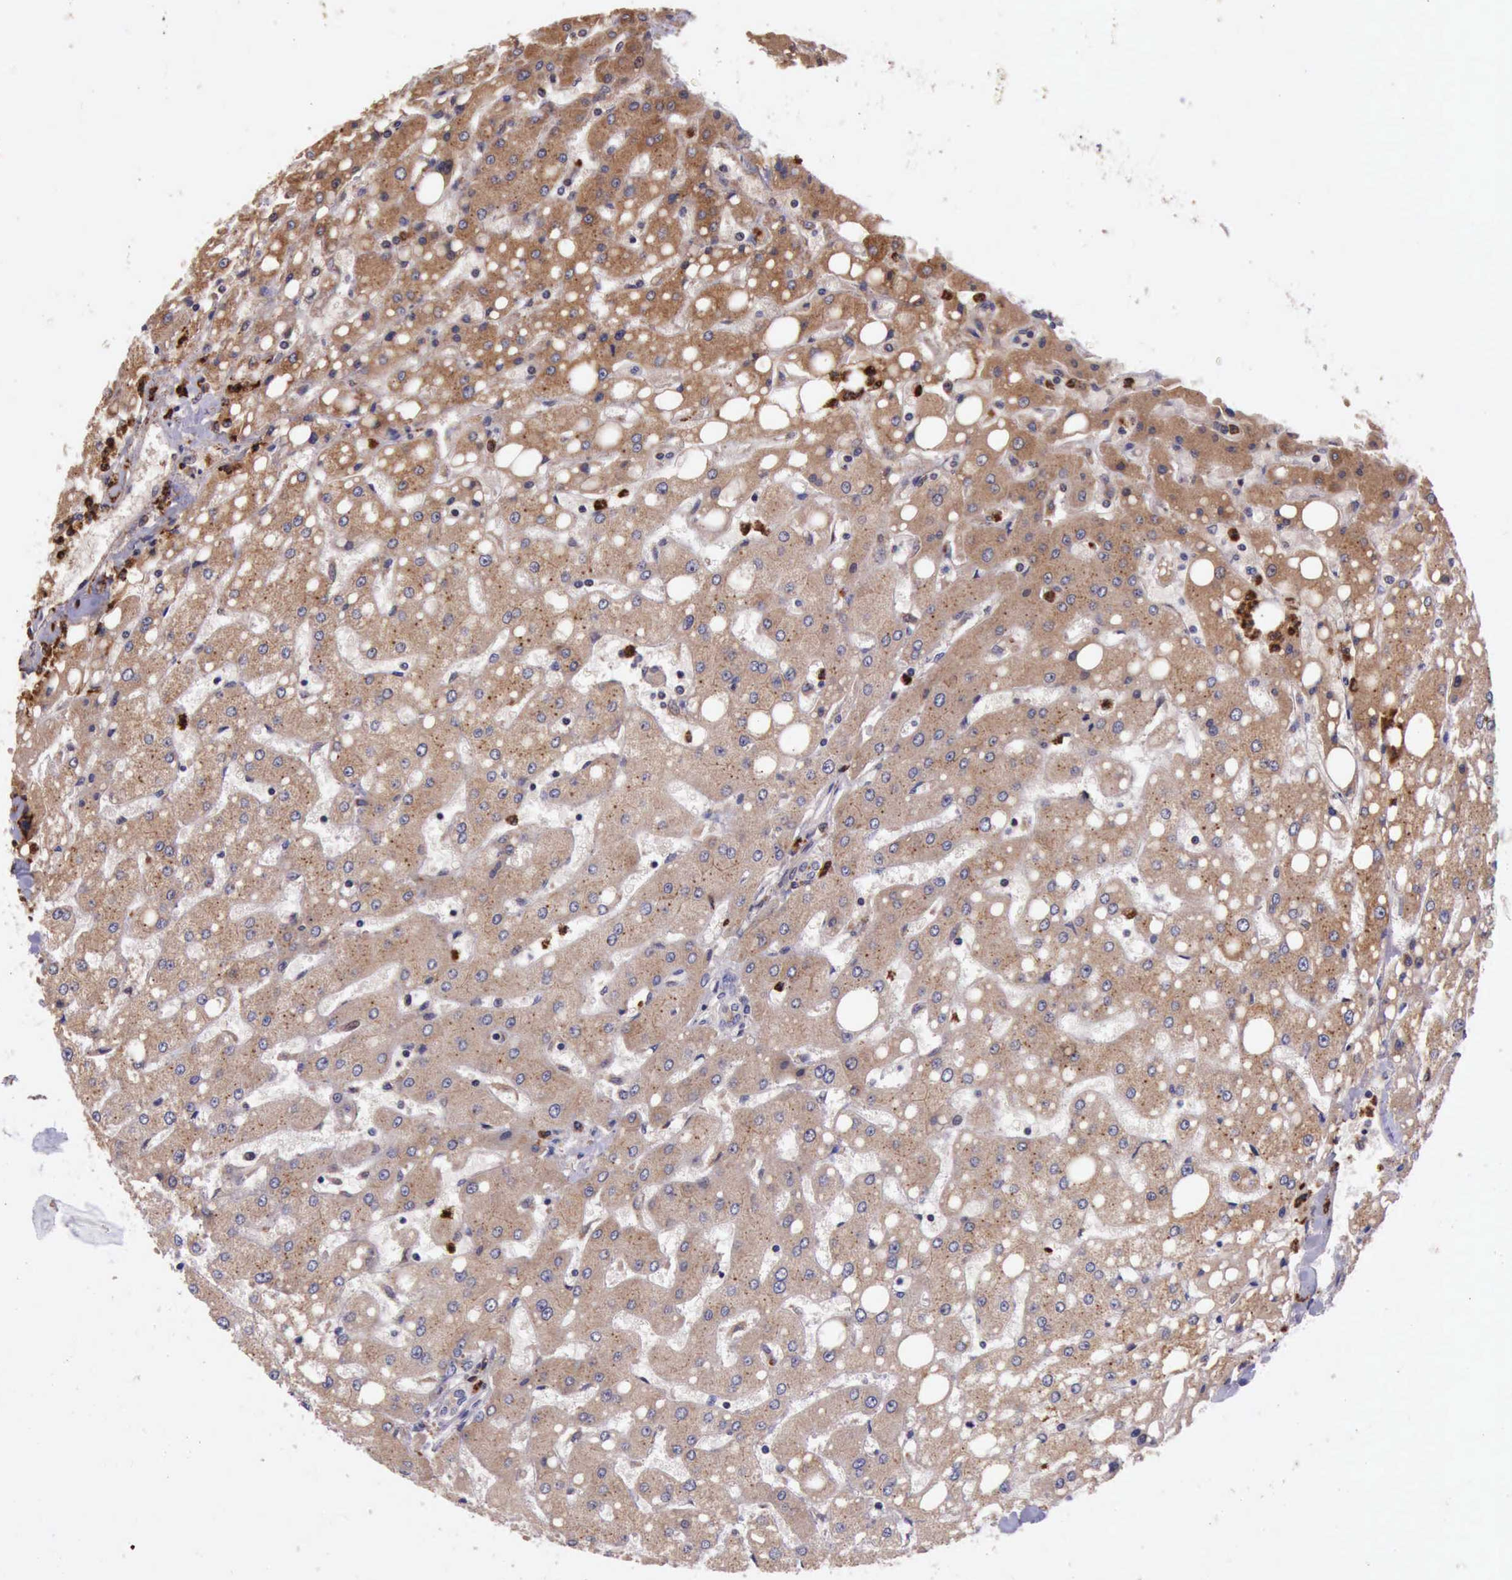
{"staining": {"intensity": "moderate", "quantity": "25%-75%", "location": "cytoplasmic/membranous"}, "tissue": "liver", "cell_type": "Cholangiocytes", "image_type": "normal", "snomed": [{"axis": "morphology", "description": "Normal tissue, NOS"}, {"axis": "topography", "description": "Liver"}], "caption": "A brown stain highlights moderate cytoplasmic/membranous positivity of a protein in cholangiocytes of unremarkable liver.", "gene": "ARMCX3", "patient": {"sex": "male", "age": 49}}